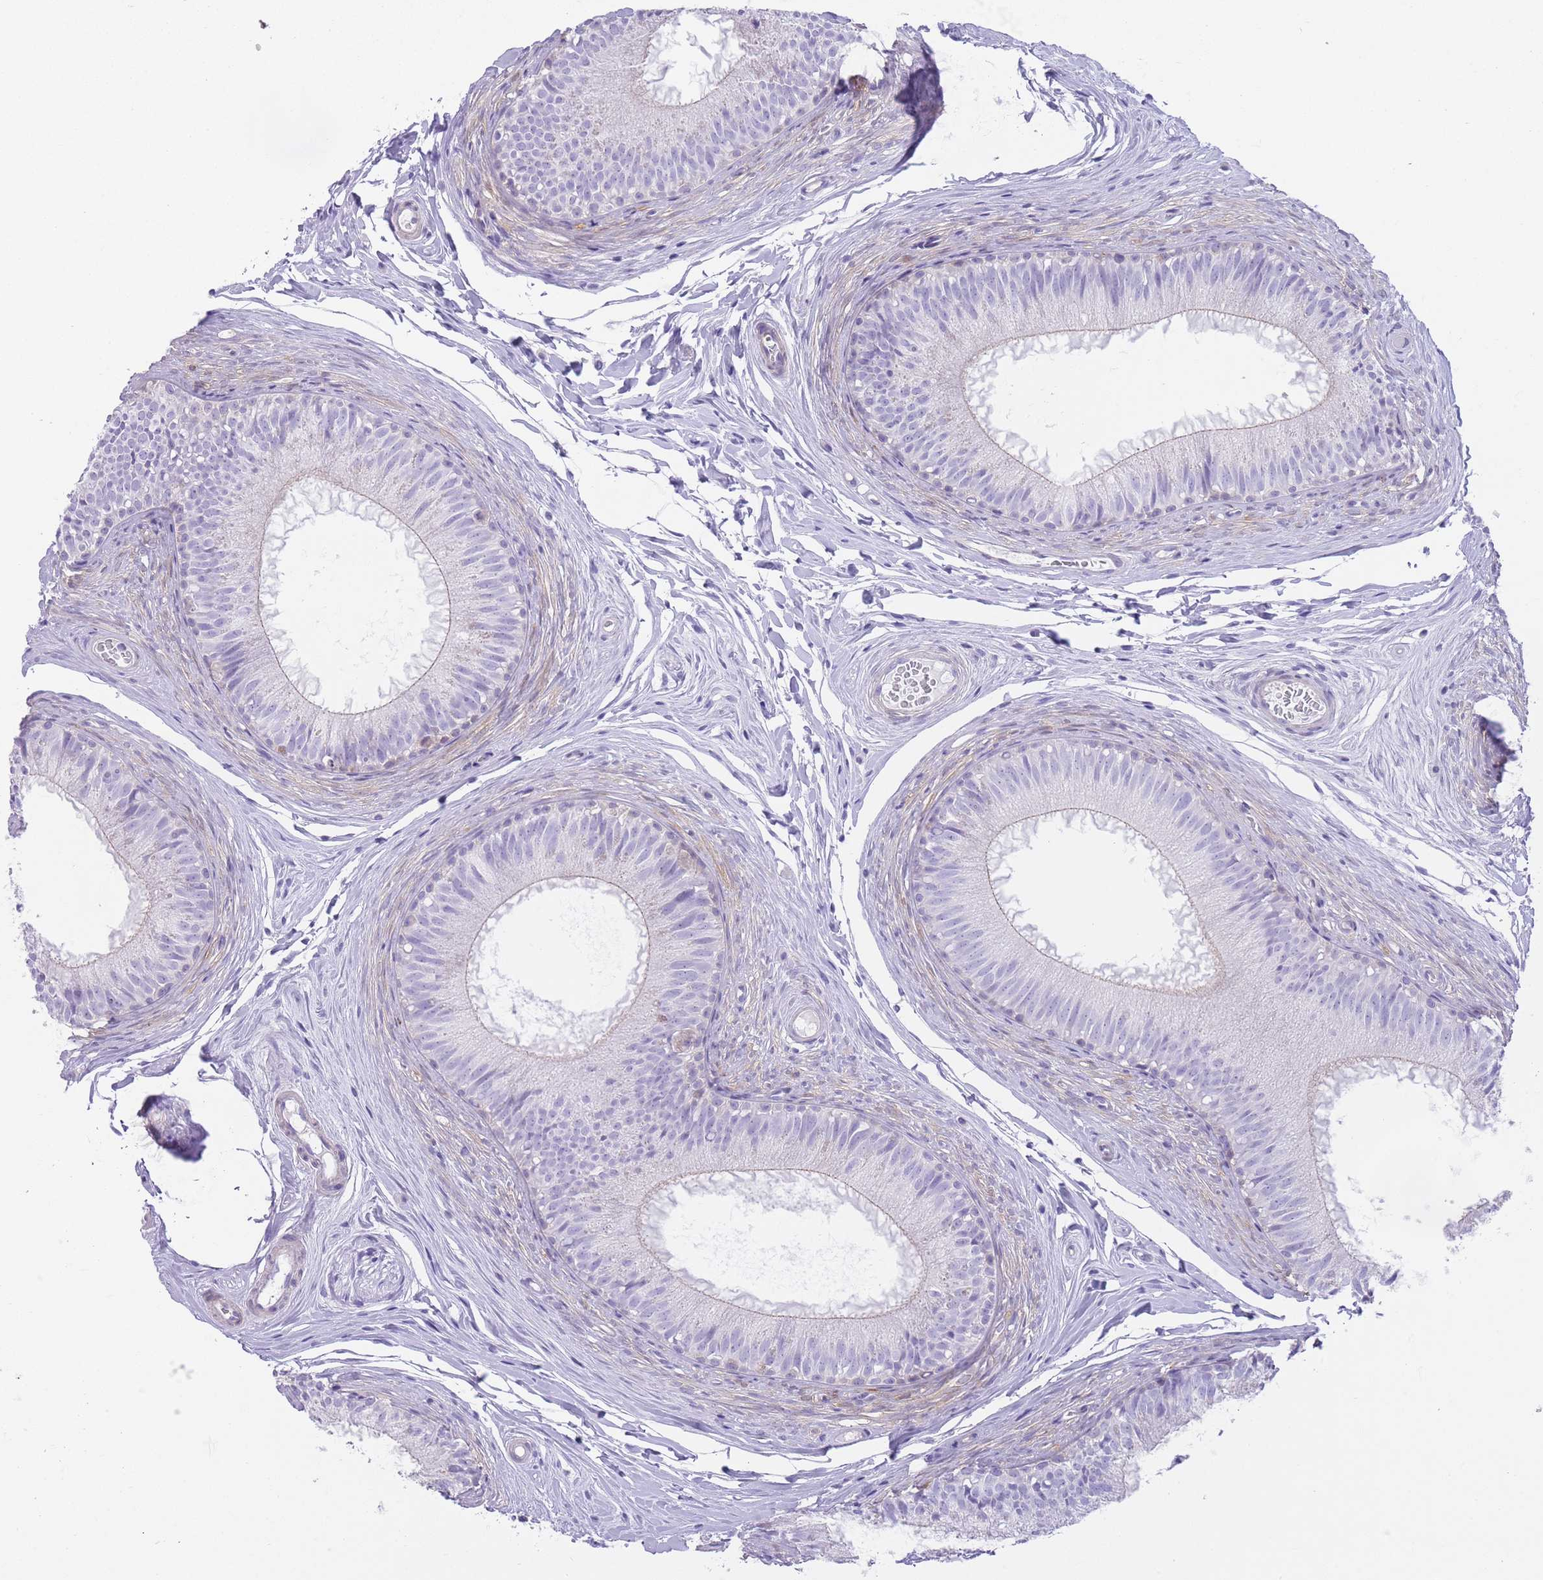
{"staining": {"intensity": "negative", "quantity": "none", "location": "none"}, "tissue": "epididymis", "cell_type": "Glandular cells", "image_type": "normal", "snomed": [{"axis": "morphology", "description": "Normal tissue, NOS"}, {"axis": "topography", "description": "Epididymis"}], "caption": "Protein analysis of unremarkable epididymis demonstrates no significant positivity in glandular cells.", "gene": "OR11H12", "patient": {"sex": "male", "age": 25}}